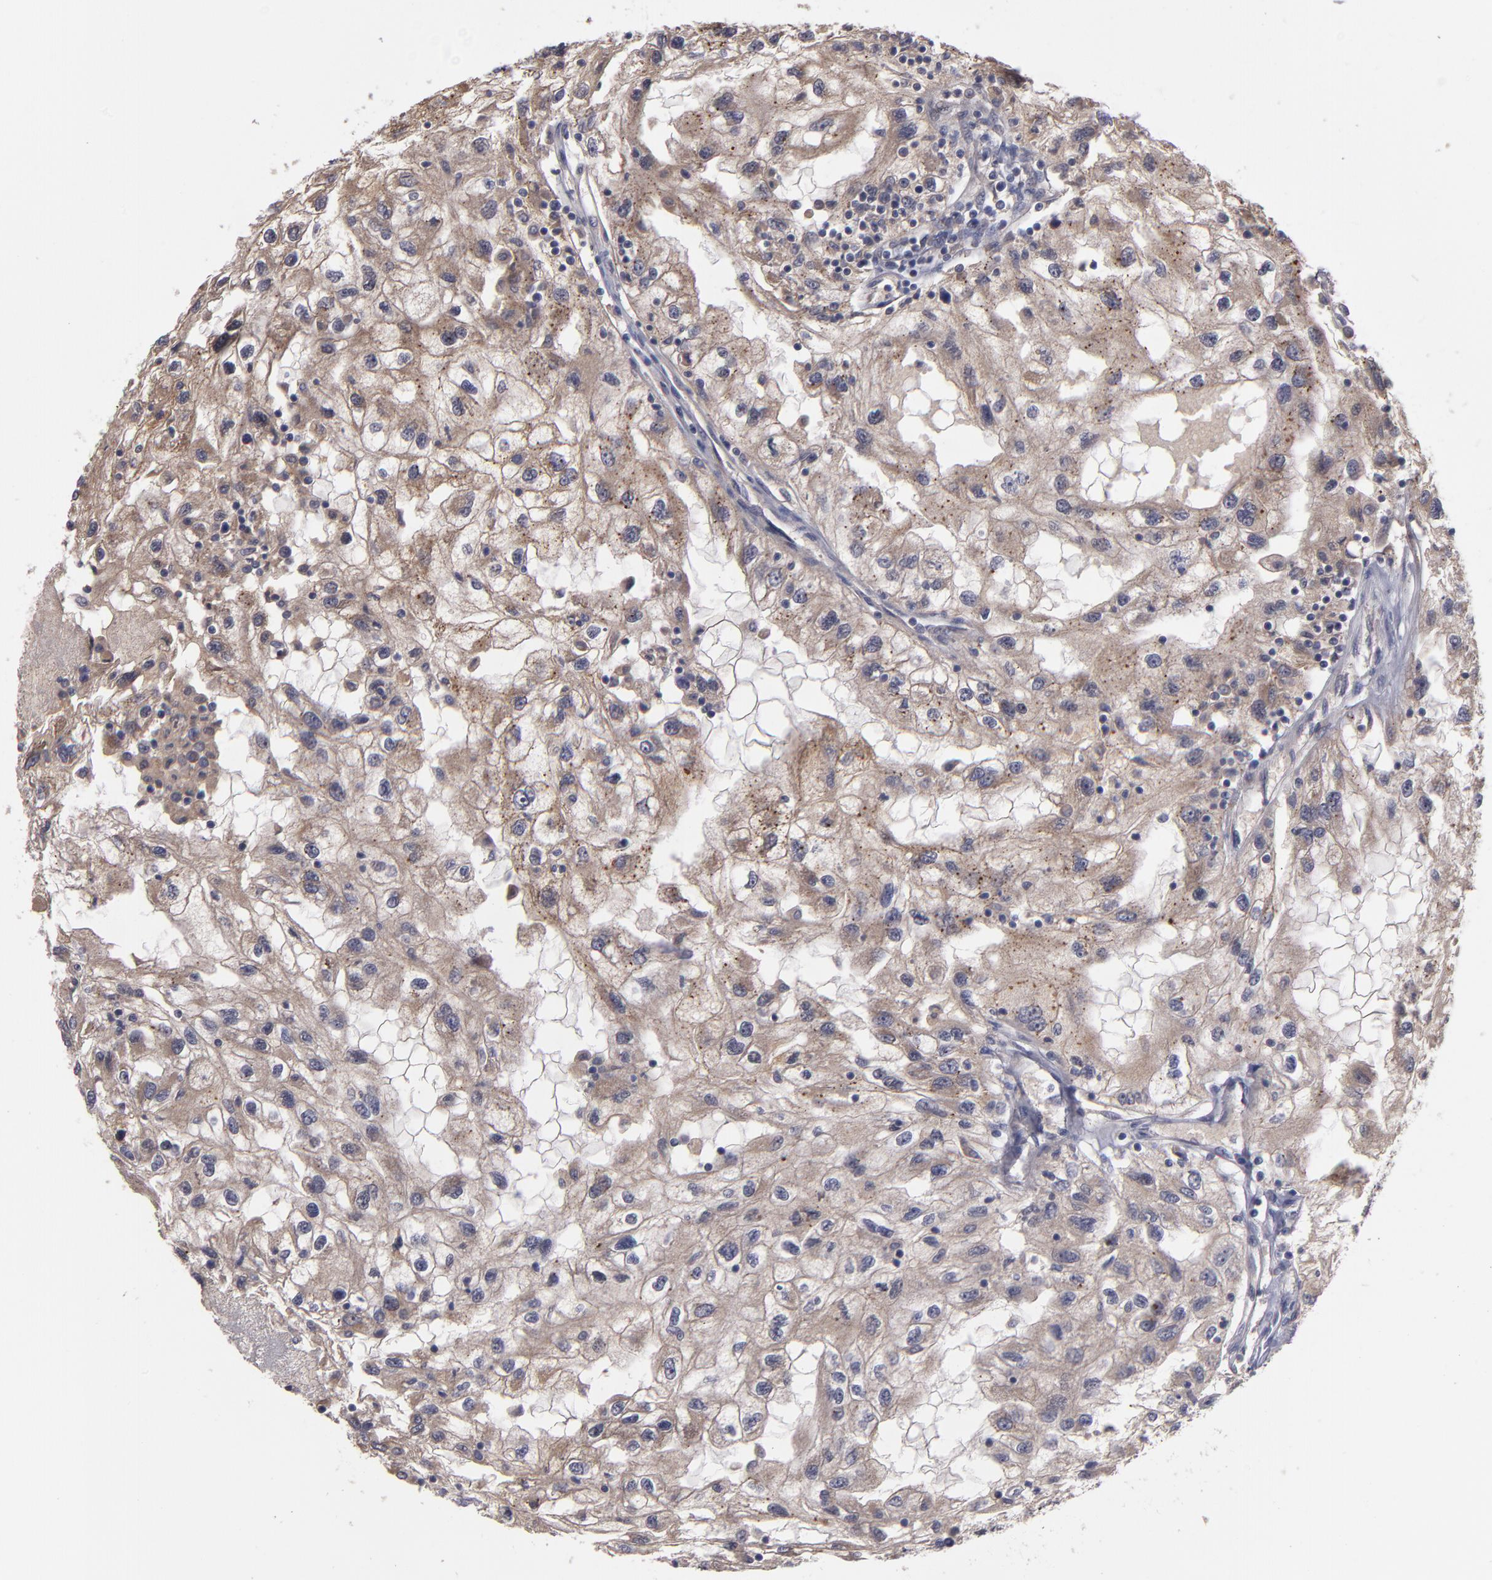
{"staining": {"intensity": "moderate", "quantity": ">75%", "location": "cytoplasmic/membranous"}, "tissue": "renal cancer", "cell_type": "Tumor cells", "image_type": "cancer", "snomed": [{"axis": "morphology", "description": "Normal tissue, NOS"}, {"axis": "morphology", "description": "Adenocarcinoma, NOS"}, {"axis": "topography", "description": "Kidney"}], "caption": "A brown stain shows moderate cytoplasmic/membranous staining of a protein in human renal cancer (adenocarcinoma) tumor cells.", "gene": "MMP11", "patient": {"sex": "male", "age": 71}}